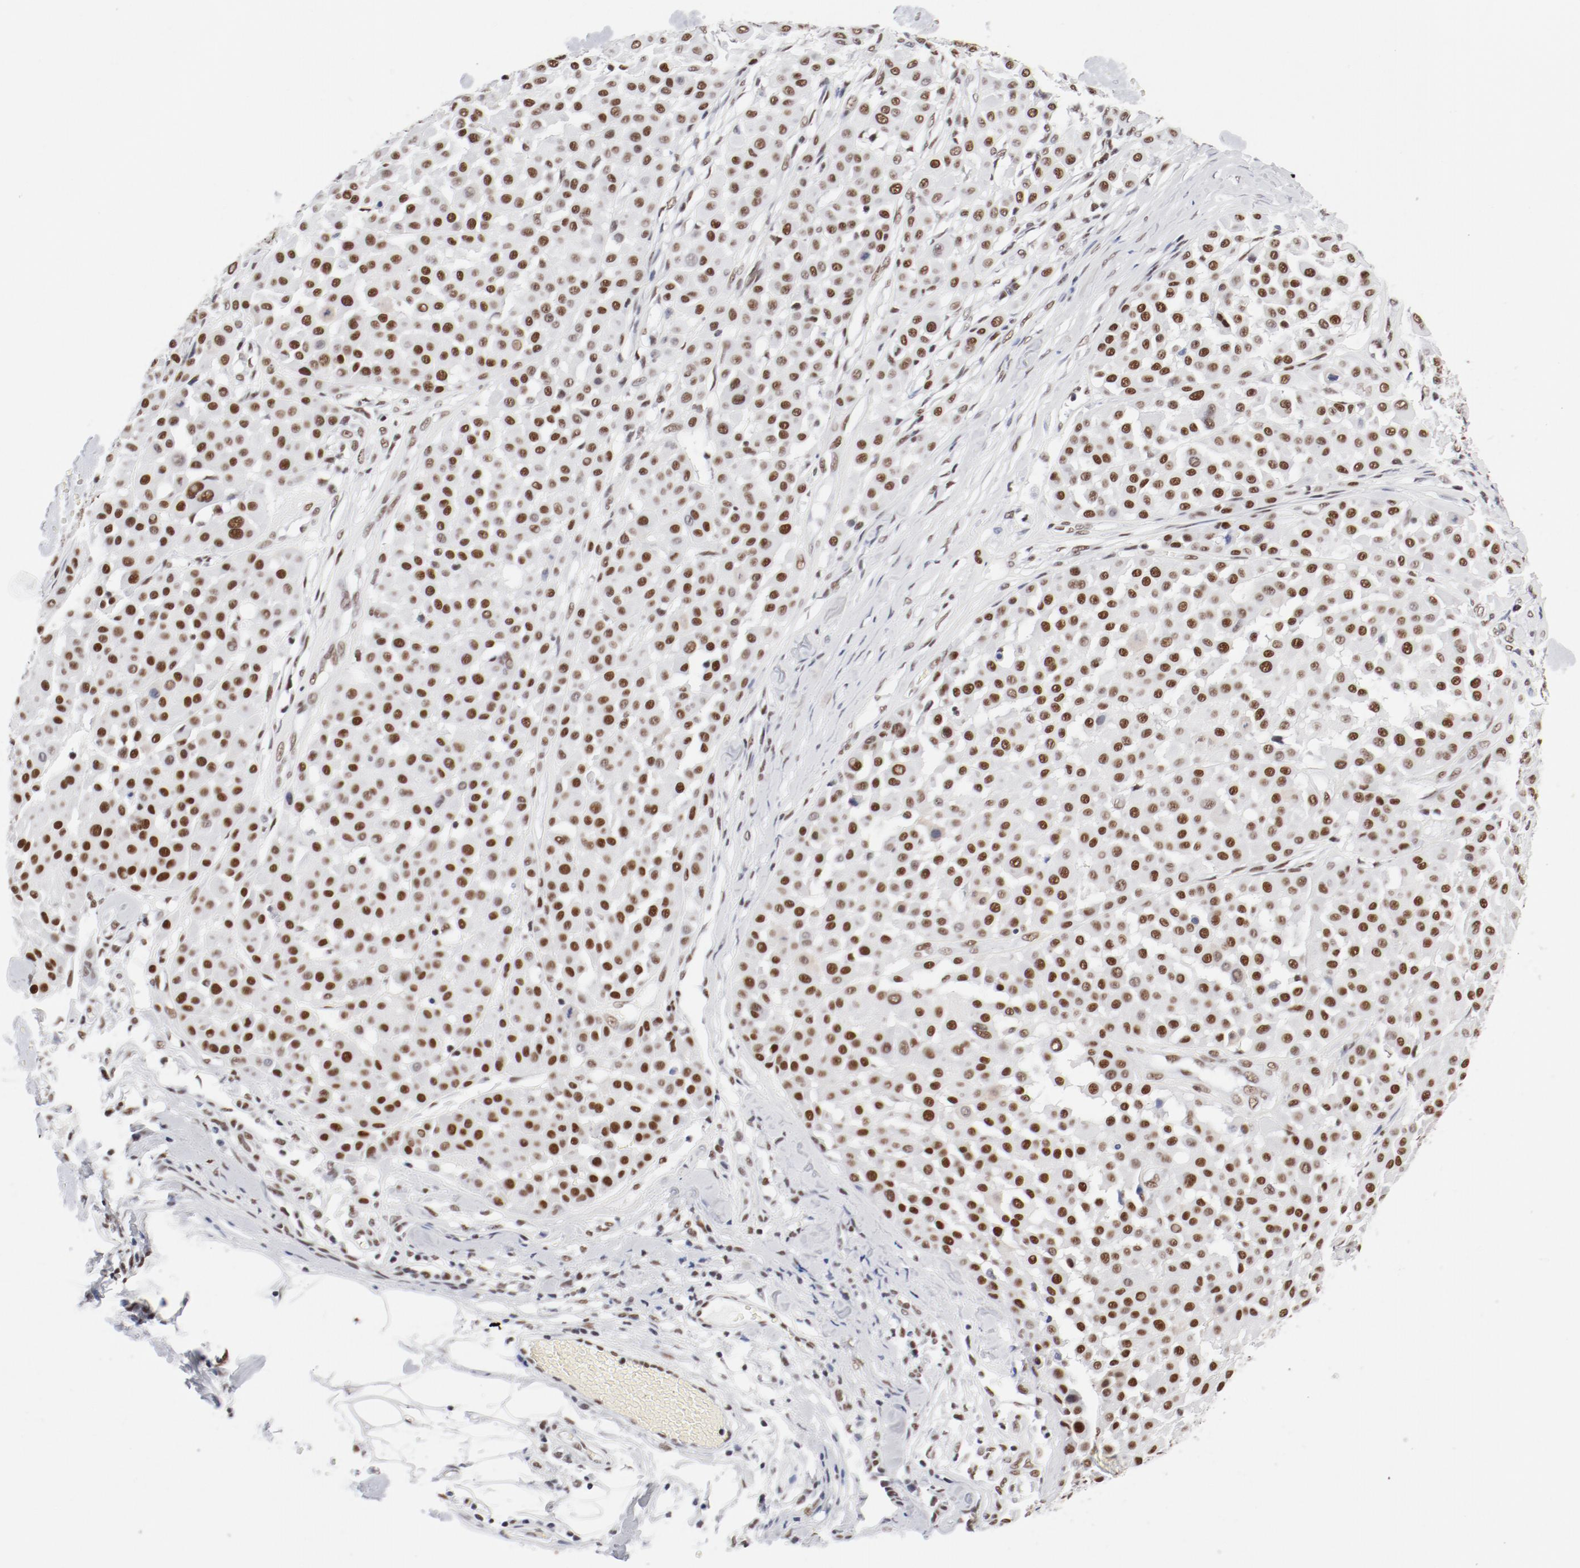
{"staining": {"intensity": "strong", "quantity": ">75%", "location": "nuclear"}, "tissue": "melanoma", "cell_type": "Tumor cells", "image_type": "cancer", "snomed": [{"axis": "morphology", "description": "Malignant melanoma, Metastatic site"}, {"axis": "topography", "description": "Soft tissue"}], "caption": "Immunohistochemical staining of human malignant melanoma (metastatic site) exhibits high levels of strong nuclear protein expression in about >75% of tumor cells. The protein is stained brown, and the nuclei are stained in blue (DAB IHC with brightfield microscopy, high magnification).", "gene": "ATF2", "patient": {"sex": "male", "age": 41}}